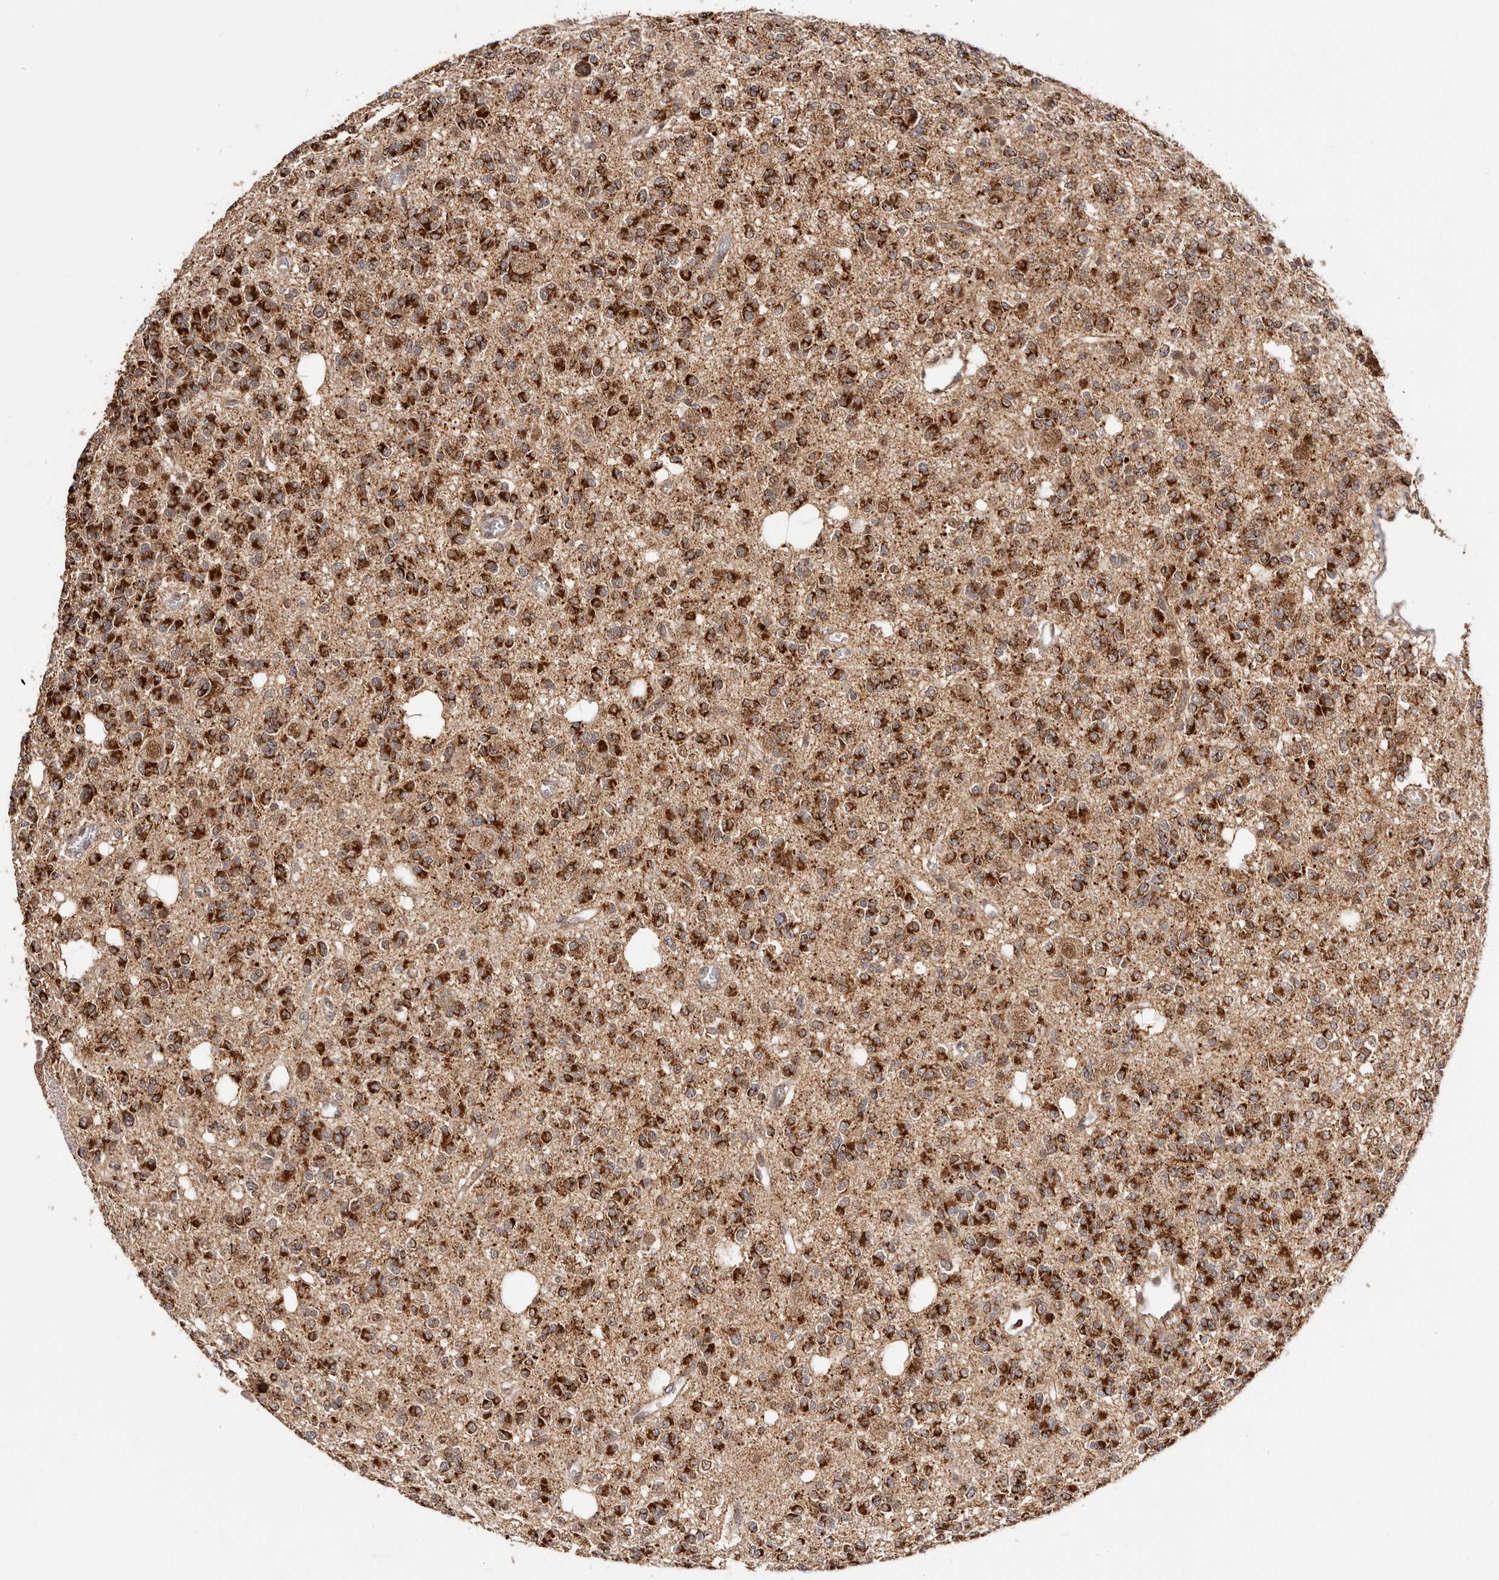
{"staining": {"intensity": "strong", "quantity": ">75%", "location": "cytoplasmic/membranous"}, "tissue": "glioma", "cell_type": "Tumor cells", "image_type": "cancer", "snomed": [{"axis": "morphology", "description": "Glioma, malignant, Low grade"}, {"axis": "topography", "description": "Brain"}], "caption": "Protein staining of glioma tissue exhibits strong cytoplasmic/membranous expression in about >75% of tumor cells. The protein is stained brown, and the nuclei are stained in blue (DAB IHC with brightfield microscopy, high magnification).", "gene": "SEC14L1", "patient": {"sex": "male", "age": 38}}